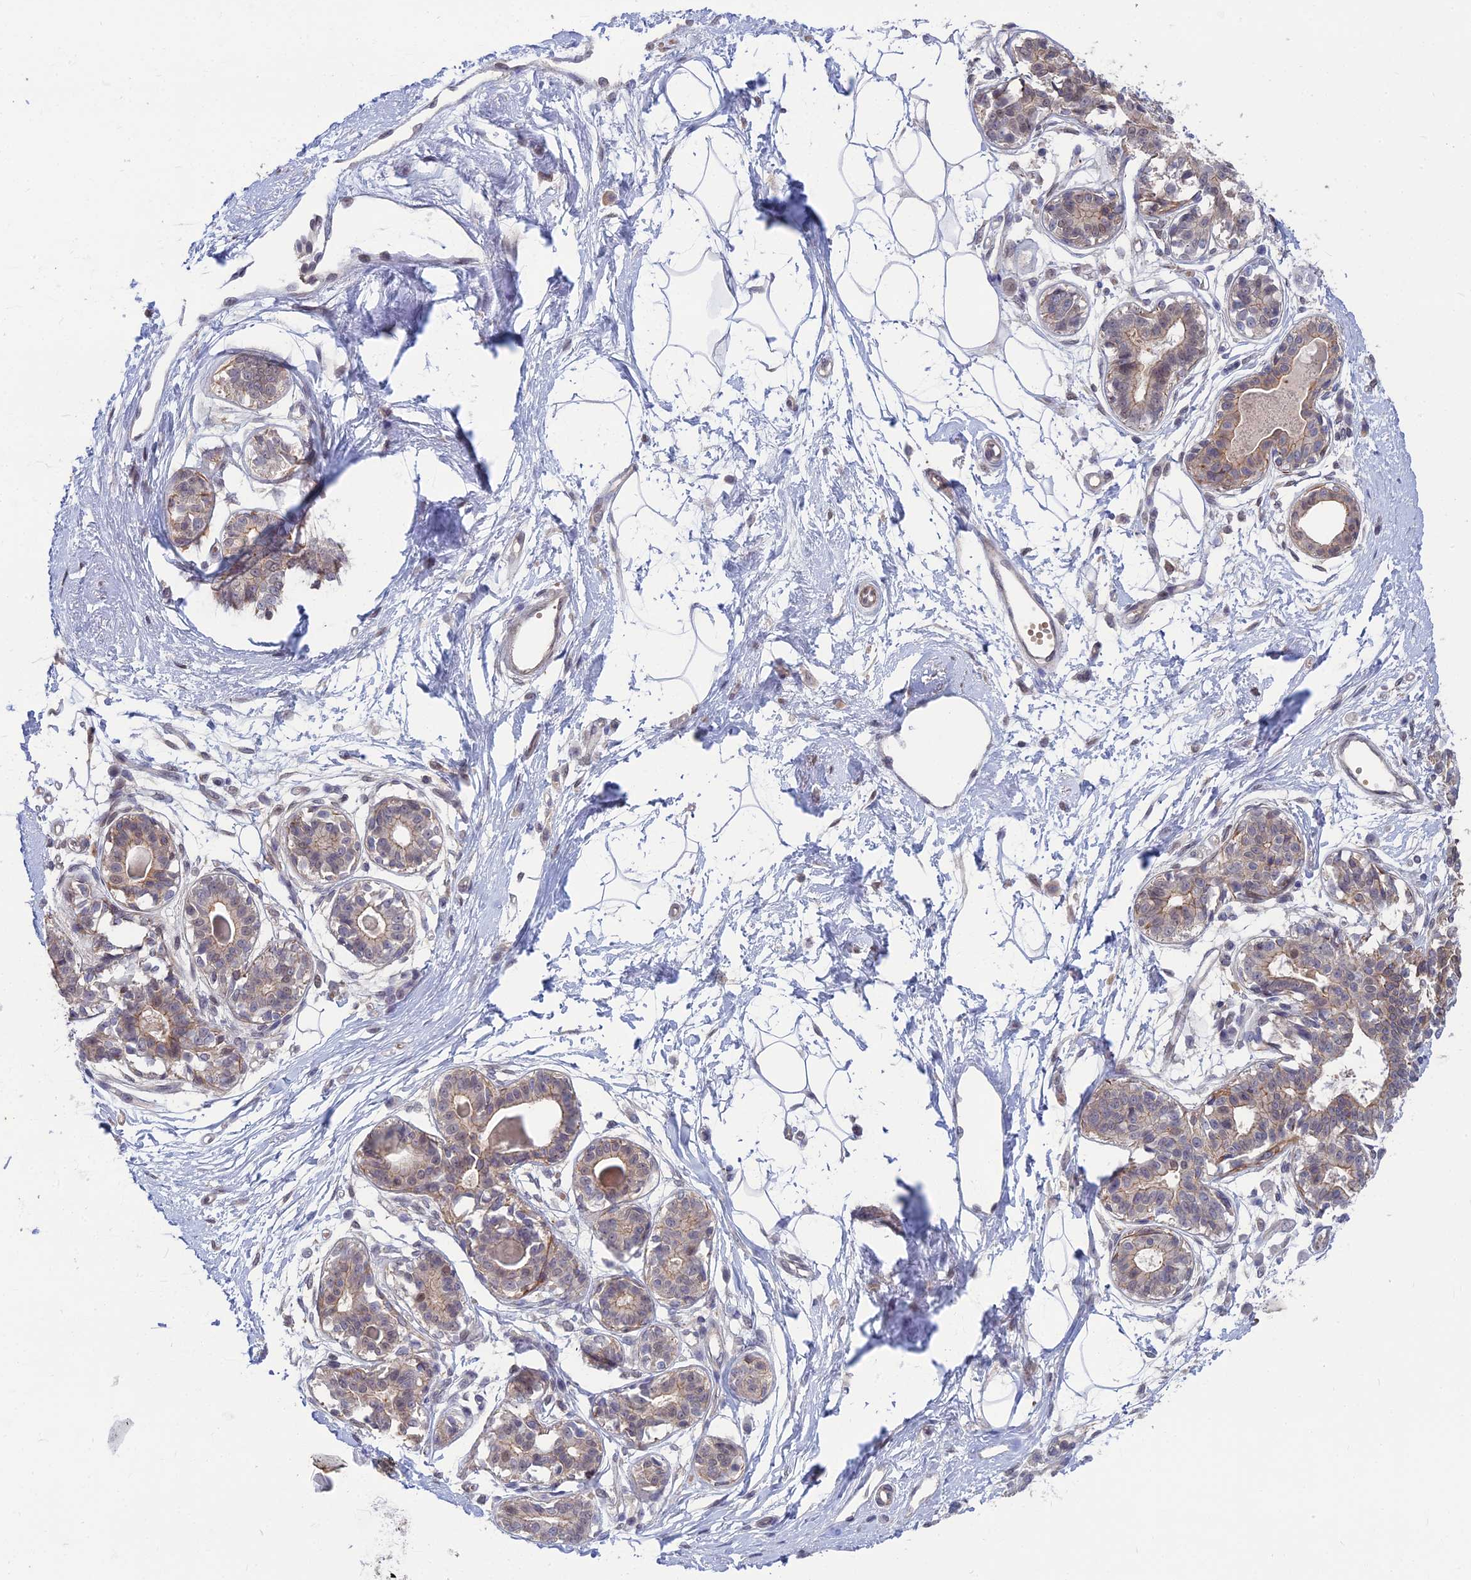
{"staining": {"intensity": "negative", "quantity": "none", "location": "none"}, "tissue": "breast", "cell_type": "Adipocytes", "image_type": "normal", "snomed": [{"axis": "morphology", "description": "Normal tissue, NOS"}, {"axis": "topography", "description": "Breast"}], "caption": "Immunohistochemistry (IHC) image of normal breast stained for a protein (brown), which reveals no expression in adipocytes.", "gene": "OPA3", "patient": {"sex": "female", "age": 45}}